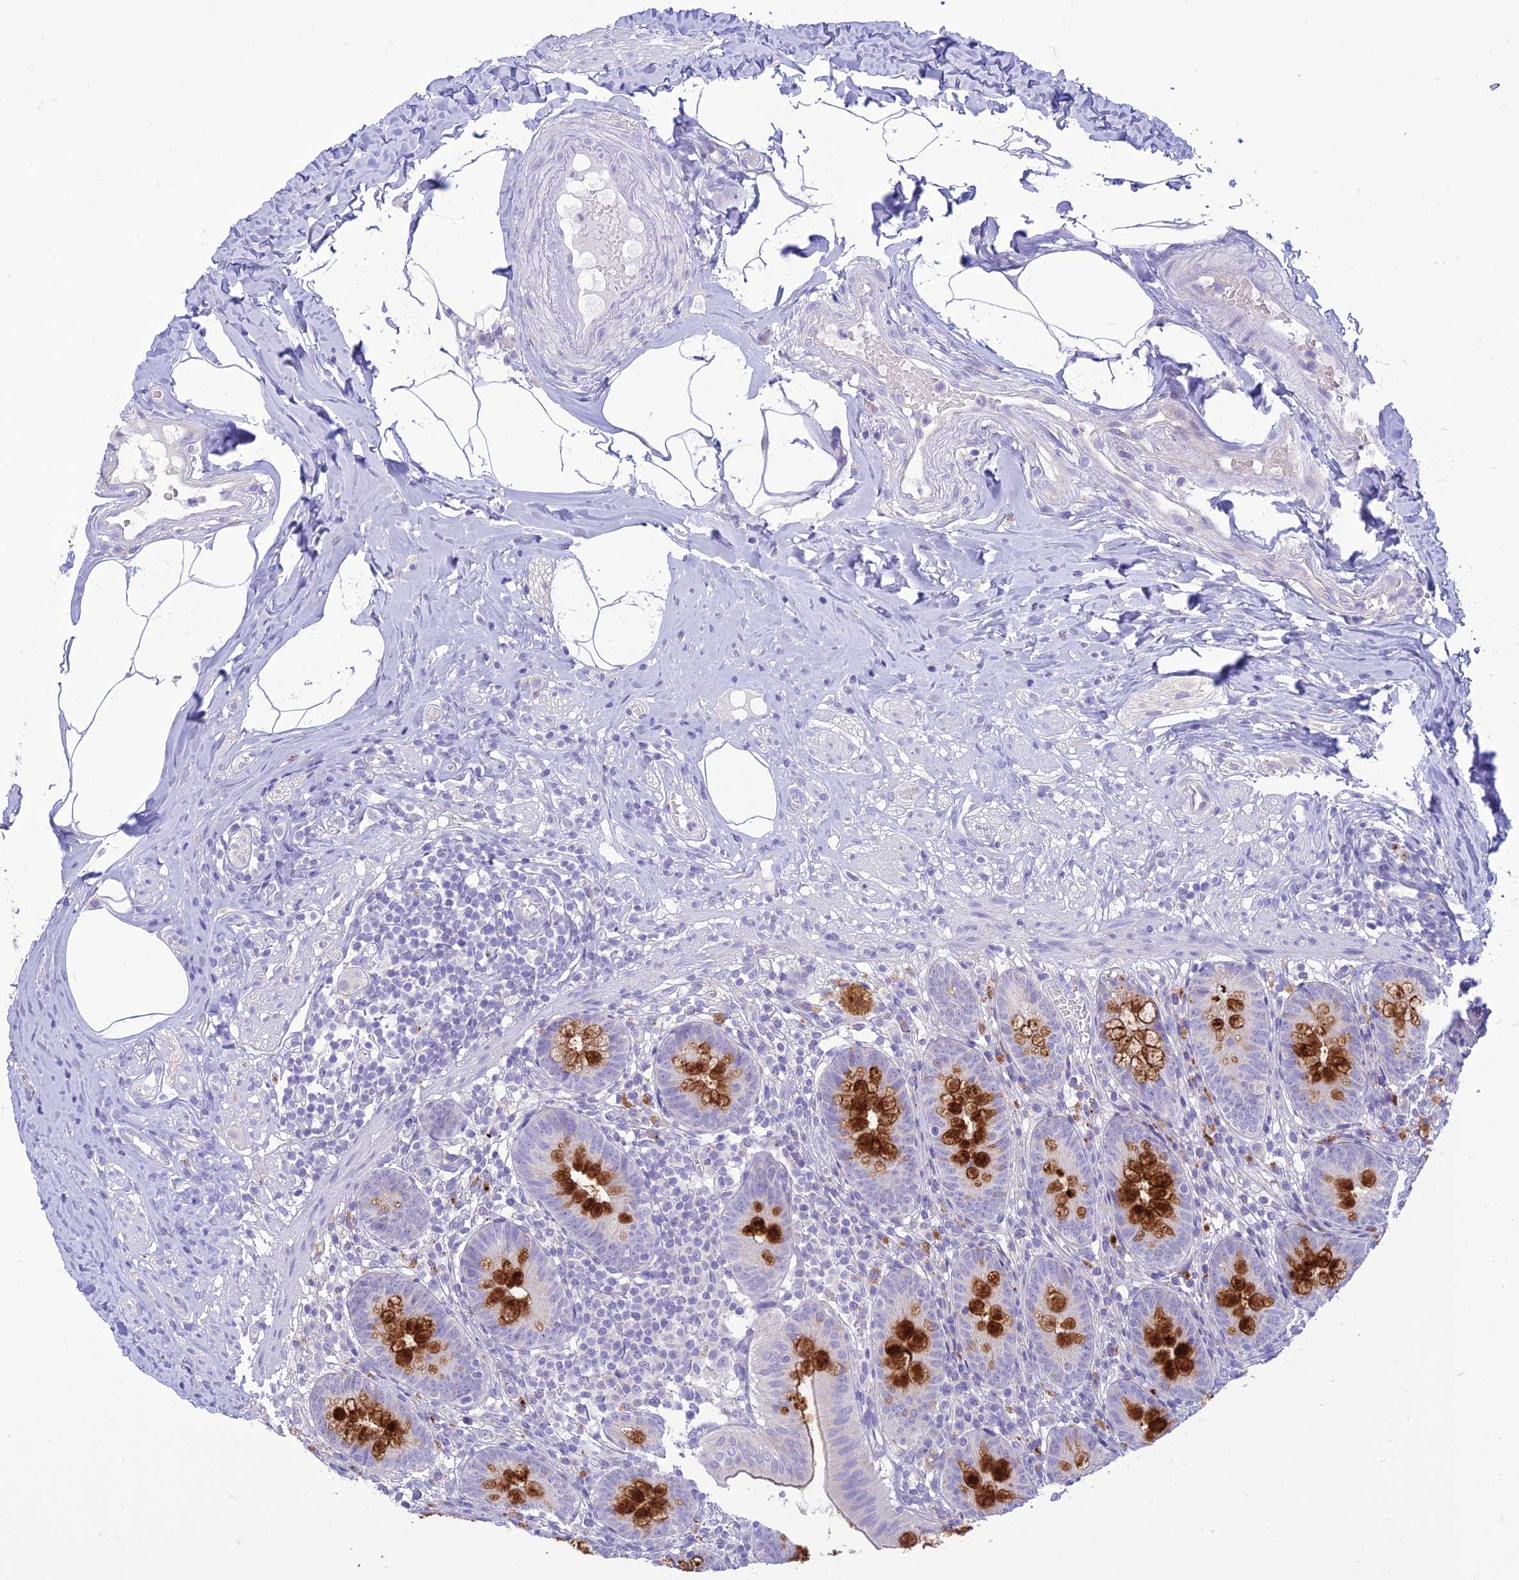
{"staining": {"intensity": "strong", "quantity": "<25%", "location": "cytoplasmic/membranous"}, "tissue": "appendix", "cell_type": "Glandular cells", "image_type": "normal", "snomed": [{"axis": "morphology", "description": "Normal tissue, NOS"}, {"axis": "topography", "description": "Appendix"}], "caption": "Appendix stained with IHC exhibits strong cytoplasmic/membranous positivity in approximately <25% of glandular cells.", "gene": "DHDH", "patient": {"sex": "male", "age": 55}}